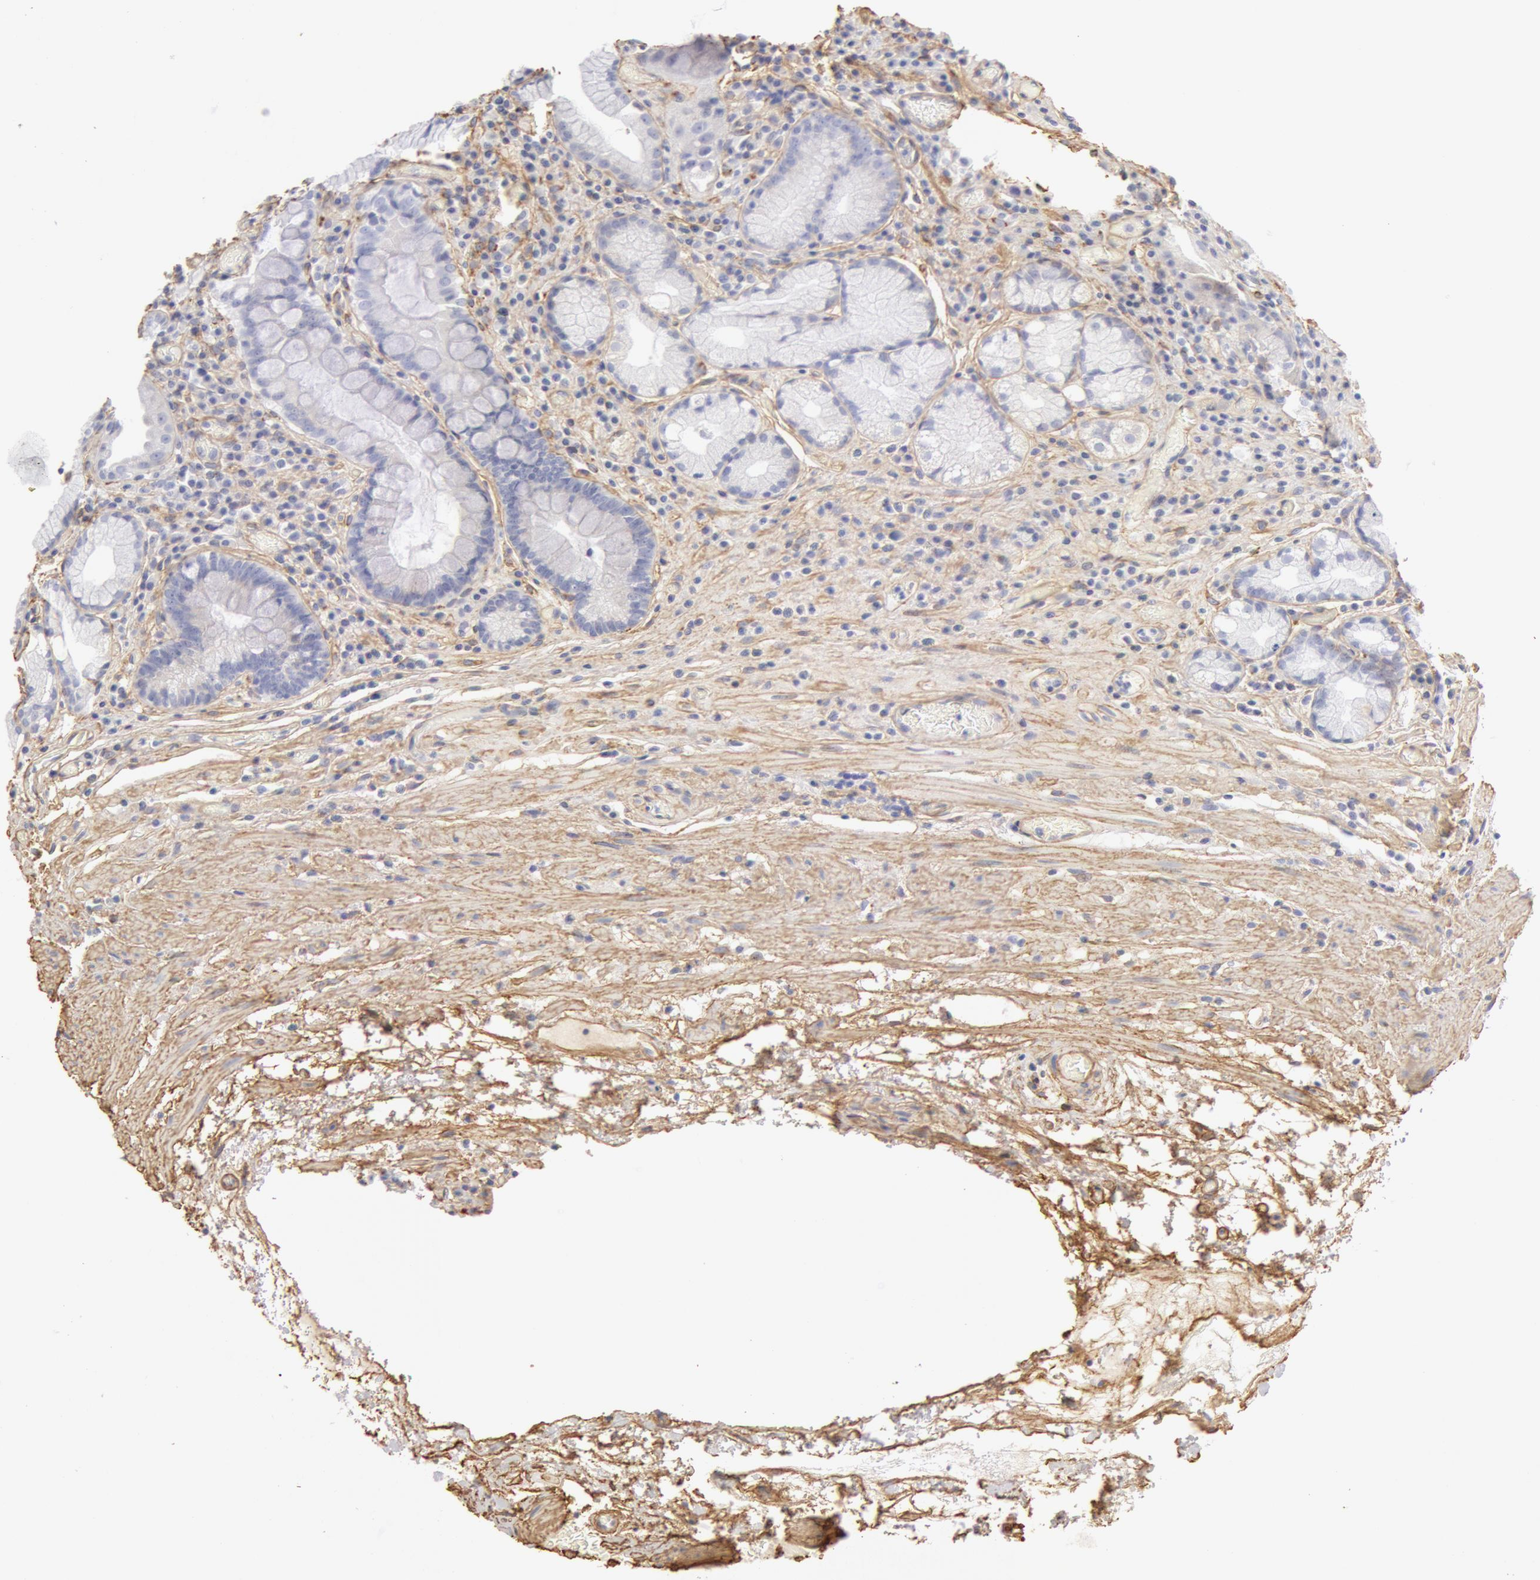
{"staining": {"intensity": "negative", "quantity": "none", "location": "none"}, "tissue": "stomach", "cell_type": "Glandular cells", "image_type": "normal", "snomed": [{"axis": "morphology", "description": "Normal tissue, NOS"}, {"axis": "topography", "description": "Stomach, lower"}, {"axis": "topography", "description": "Duodenum"}], "caption": "Stomach was stained to show a protein in brown. There is no significant staining in glandular cells. The staining is performed using DAB (3,3'-diaminobenzidine) brown chromogen with nuclei counter-stained in using hematoxylin.", "gene": "COL4A1", "patient": {"sex": "male", "age": 84}}